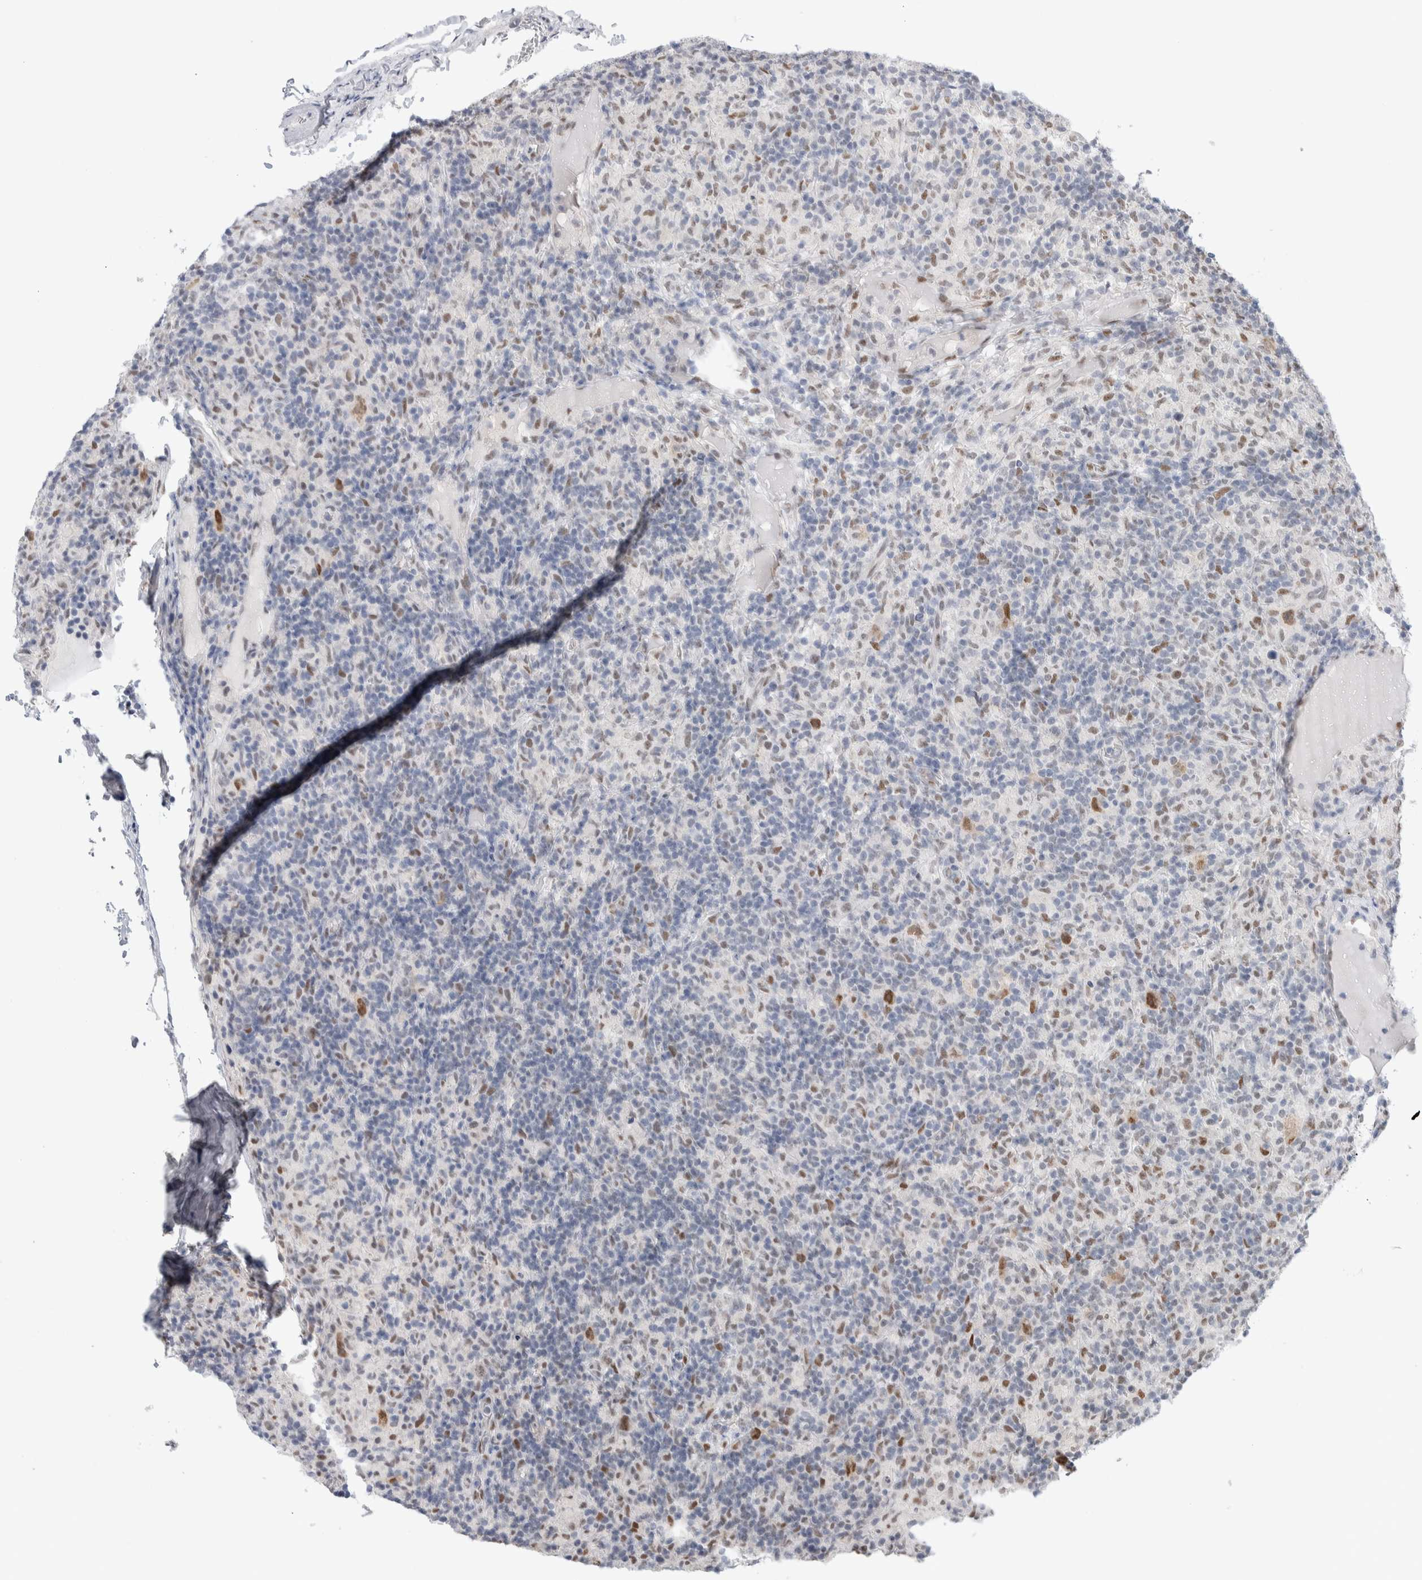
{"staining": {"intensity": "moderate", "quantity": "25%-75%", "location": "nuclear"}, "tissue": "lymphoma", "cell_type": "Tumor cells", "image_type": "cancer", "snomed": [{"axis": "morphology", "description": "Hodgkin's disease, NOS"}, {"axis": "topography", "description": "Lymph node"}], "caption": "Human Hodgkin's disease stained with a brown dye demonstrates moderate nuclear positive positivity in about 25%-75% of tumor cells.", "gene": "PRMT1", "patient": {"sex": "male", "age": 70}}